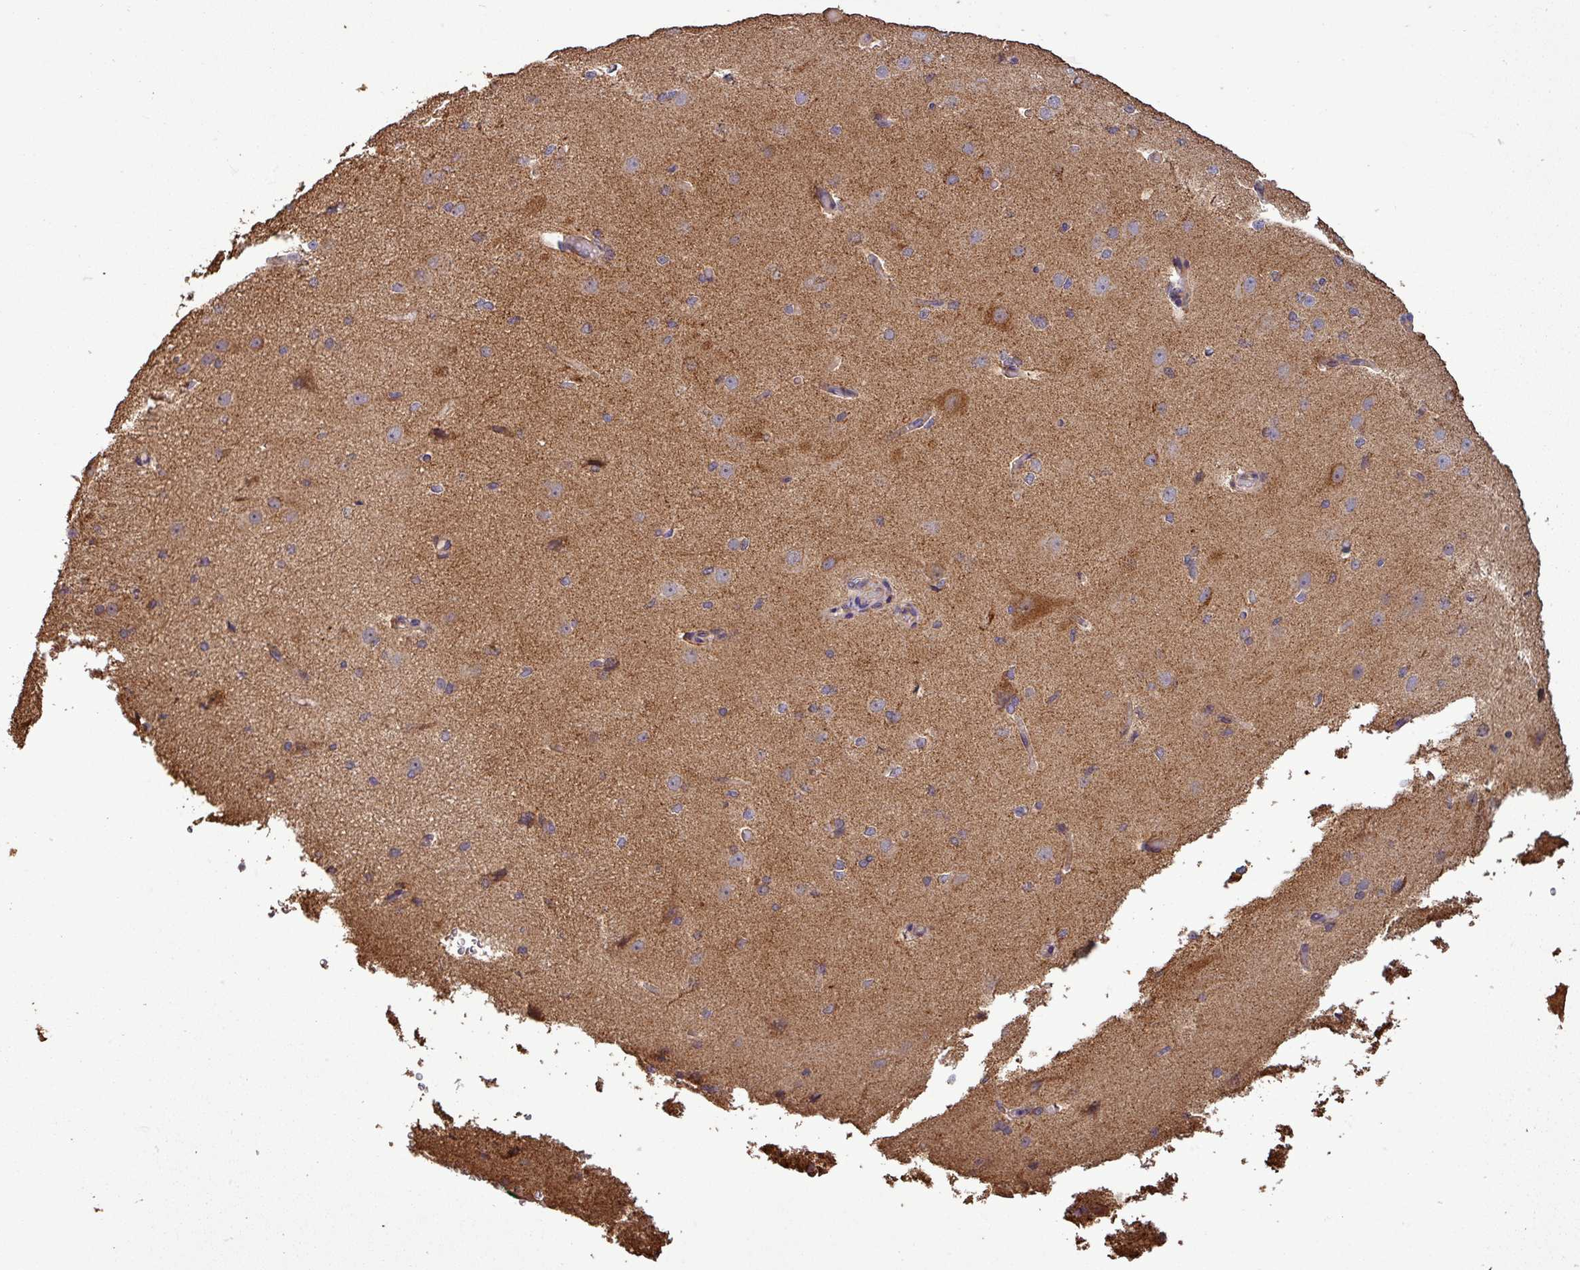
{"staining": {"intensity": "moderate", "quantity": ">75%", "location": "cytoplasmic/membranous"}, "tissue": "cerebral cortex", "cell_type": "Endothelial cells", "image_type": "normal", "snomed": [{"axis": "morphology", "description": "Normal tissue, NOS"}, {"axis": "morphology", "description": "Inflammation, NOS"}, {"axis": "topography", "description": "Cerebral cortex"}], "caption": "Protein staining by immunohistochemistry (IHC) demonstrates moderate cytoplasmic/membranous expression in about >75% of endothelial cells in normal cerebral cortex. (IHC, brightfield microscopy, high magnification).", "gene": "PLEKHM1", "patient": {"sex": "male", "age": 6}}